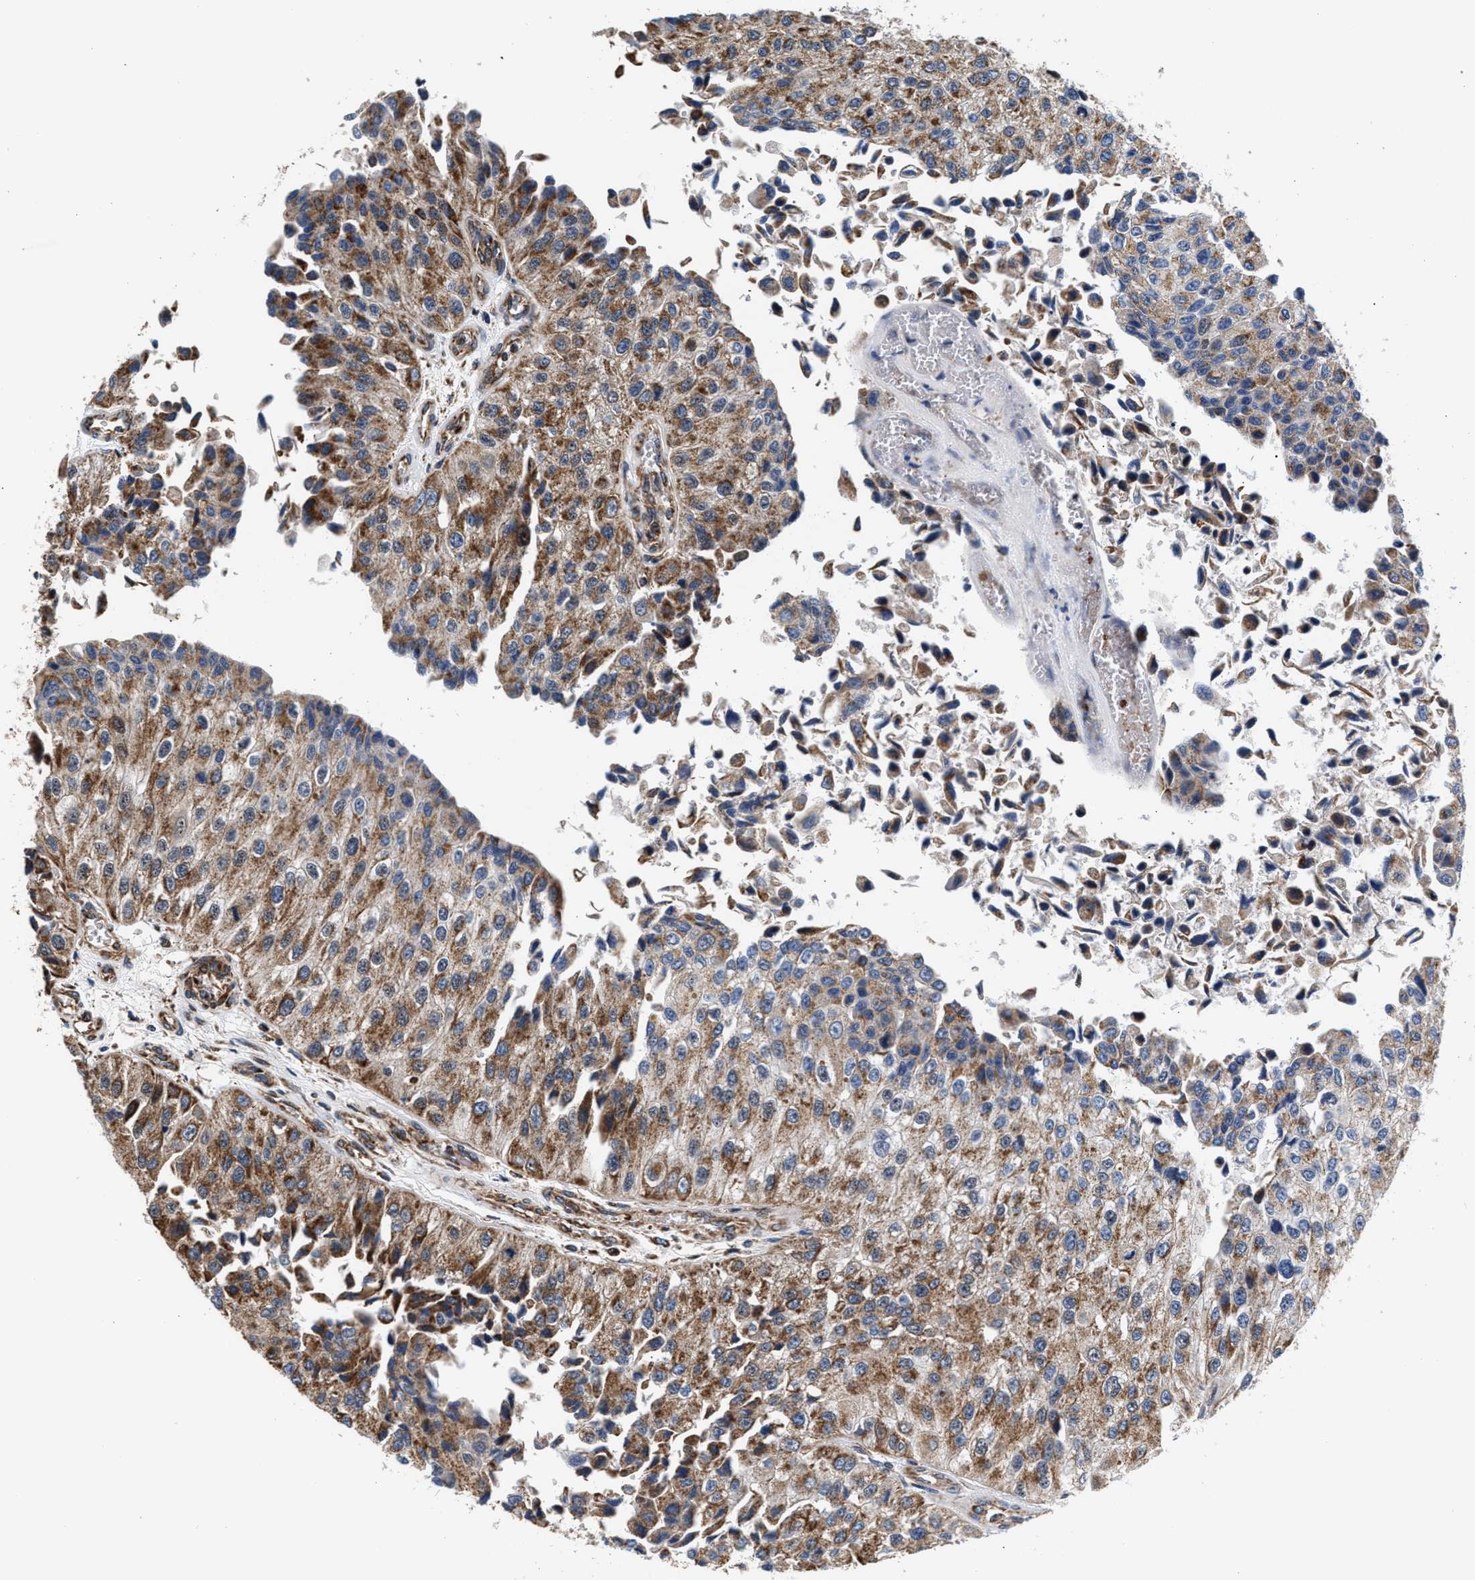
{"staining": {"intensity": "moderate", "quantity": ">75%", "location": "cytoplasmic/membranous"}, "tissue": "urothelial cancer", "cell_type": "Tumor cells", "image_type": "cancer", "snomed": [{"axis": "morphology", "description": "Urothelial carcinoma, High grade"}, {"axis": "topography", "description": "Kidney"}, {"axis": "topography", "description": "Urinary bladder"}], "caption": "This is an image of immunohistochemistry (IHC) staining of urothelial carcinoma (high-grade), which shows moderate staining in the cytoplasmic/membranous of tumor cells.", "gene": "SGK1", "patient": {"sex": "male", "age": 77}}